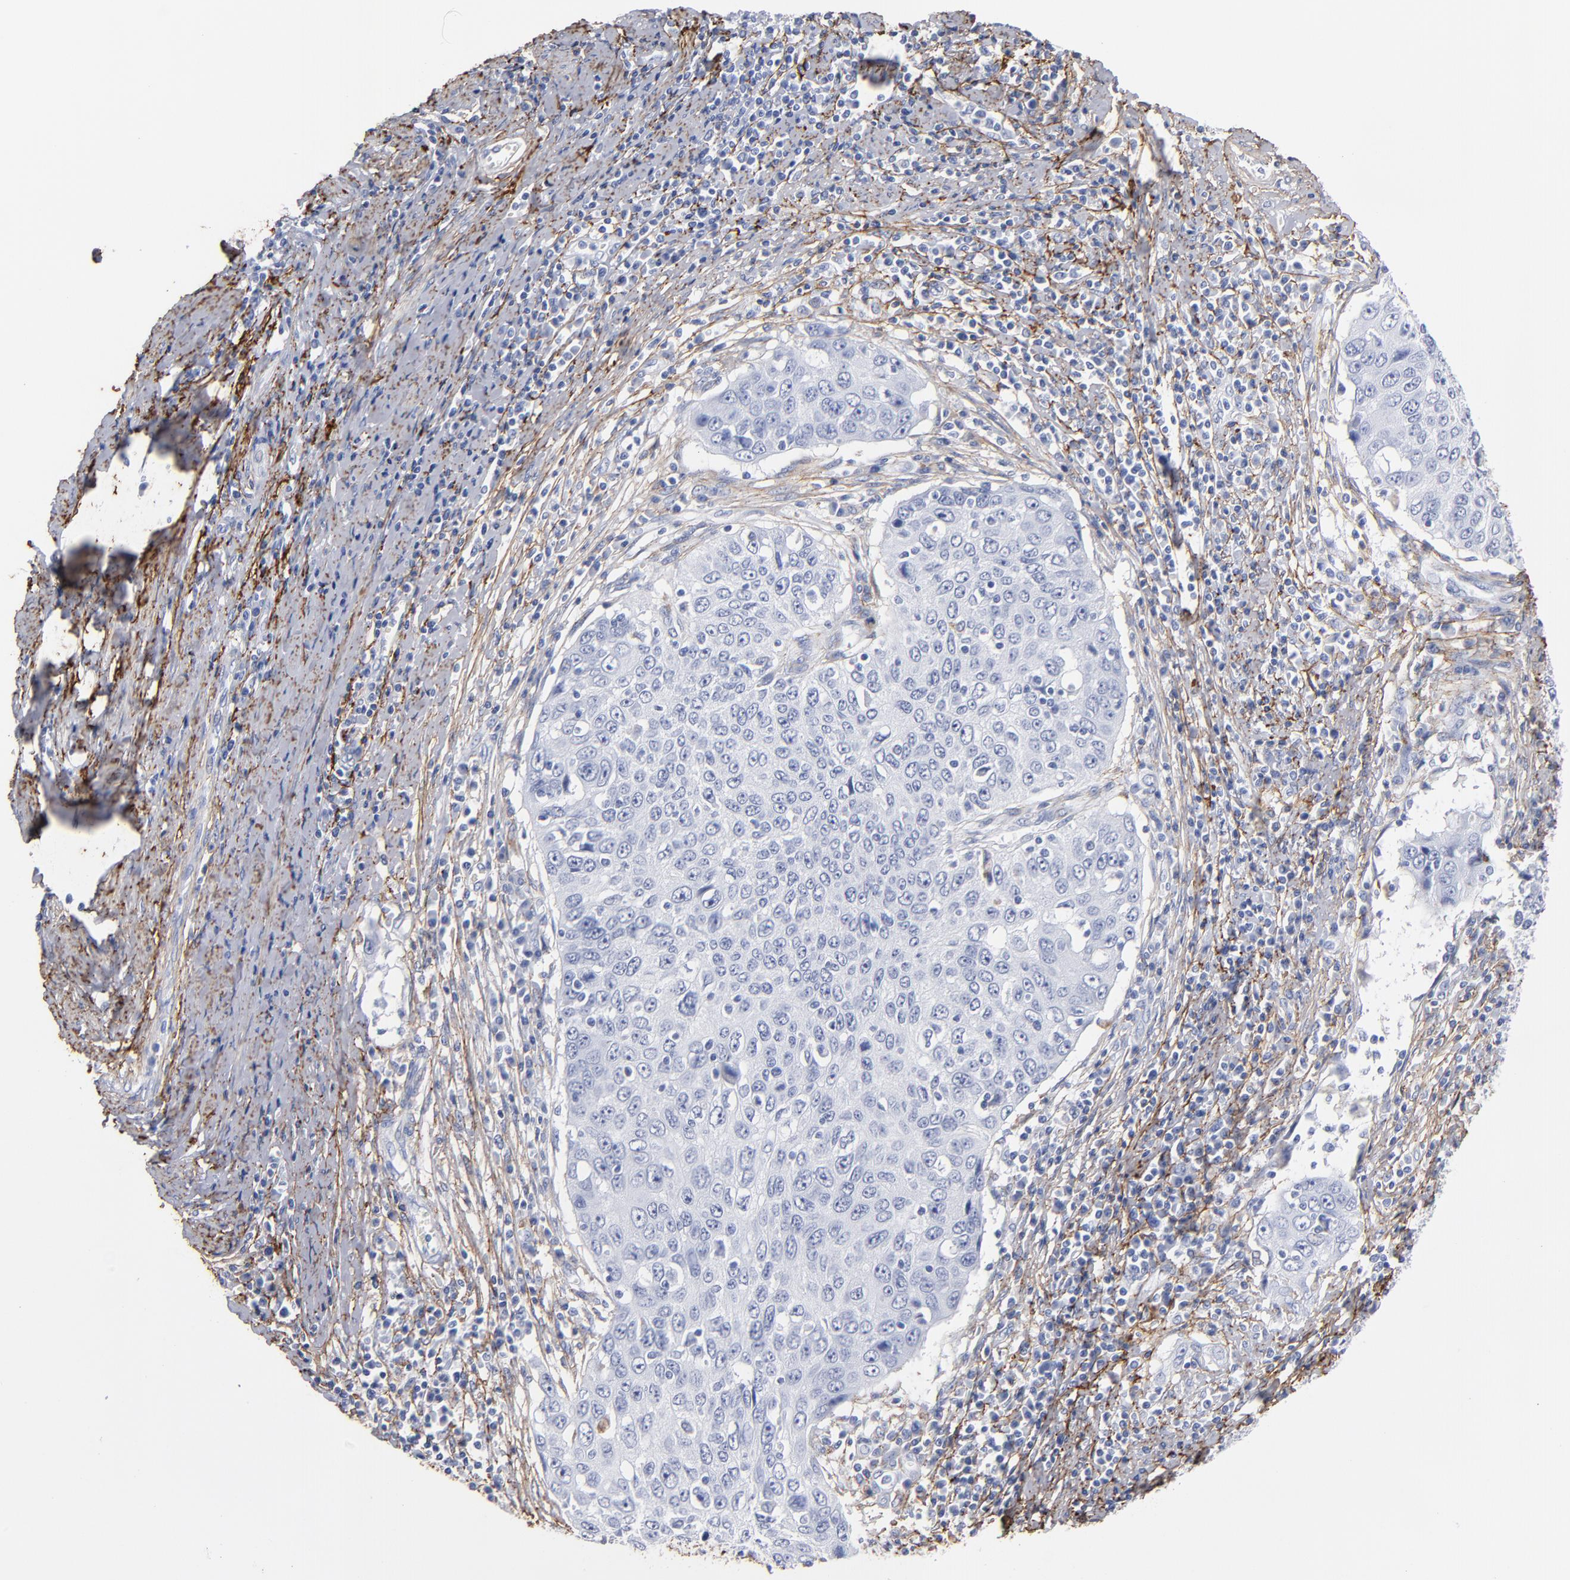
{"staining": {"intensity": "negative", "quantity": "none", "location": "none"}, "tissue": "cervical cancer", "cell_type": "Tumor cells", "image_type": "cancer", "snomed": [{"axis": "morphology", "description": "Squamous cell carcinoma, NOS"}, {"axis": "topography", "description": "Cervix"}], "caption": "There is no significant expression in tumor cells of cervical cancer (squamous cell carcinoma).", "gene": "EMILIN1", "patient": {"sex": "female", "age": 53}}